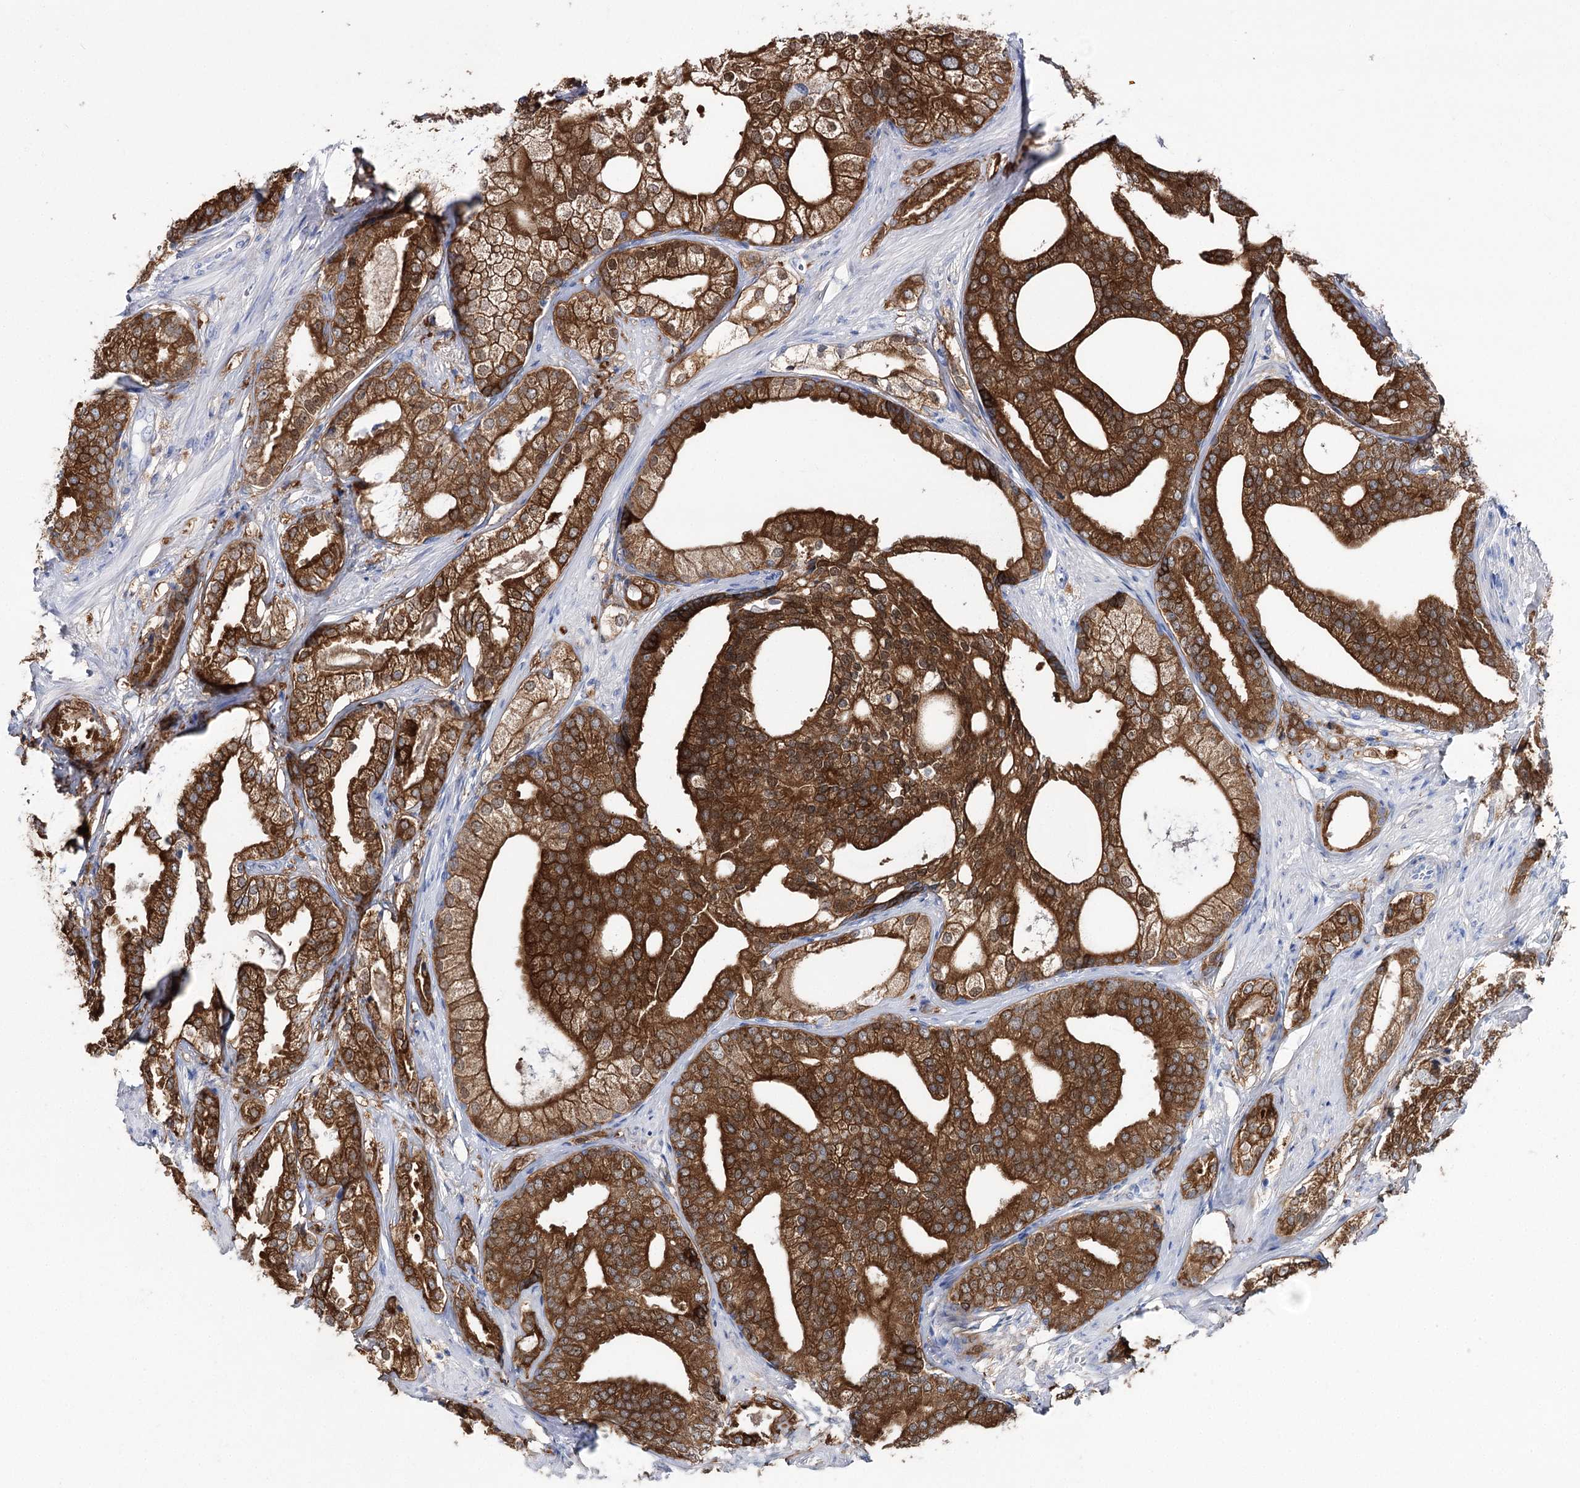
{"staining": {"intensity": "strong", "quantity": ">75%", "location": "cytoplasmic/membranous"}, "tissue": "prostate cancer", "cell_type": "Tumor cells", "image_type": "cancer", "snomed": [{"axis": "morphology", "description": "Adenocarcinoma, High grade"}, {"axis": "topography", "description": "Prostate"}], "caption": "Protein analysis of high-grade adenocarcinoma (prostate) tissue shows strong cytoplasmic/membranous positivity in approximately >75% of tumor cells.", "gene": "UGDH", "patient": {"sex": "male", "age": 60}}